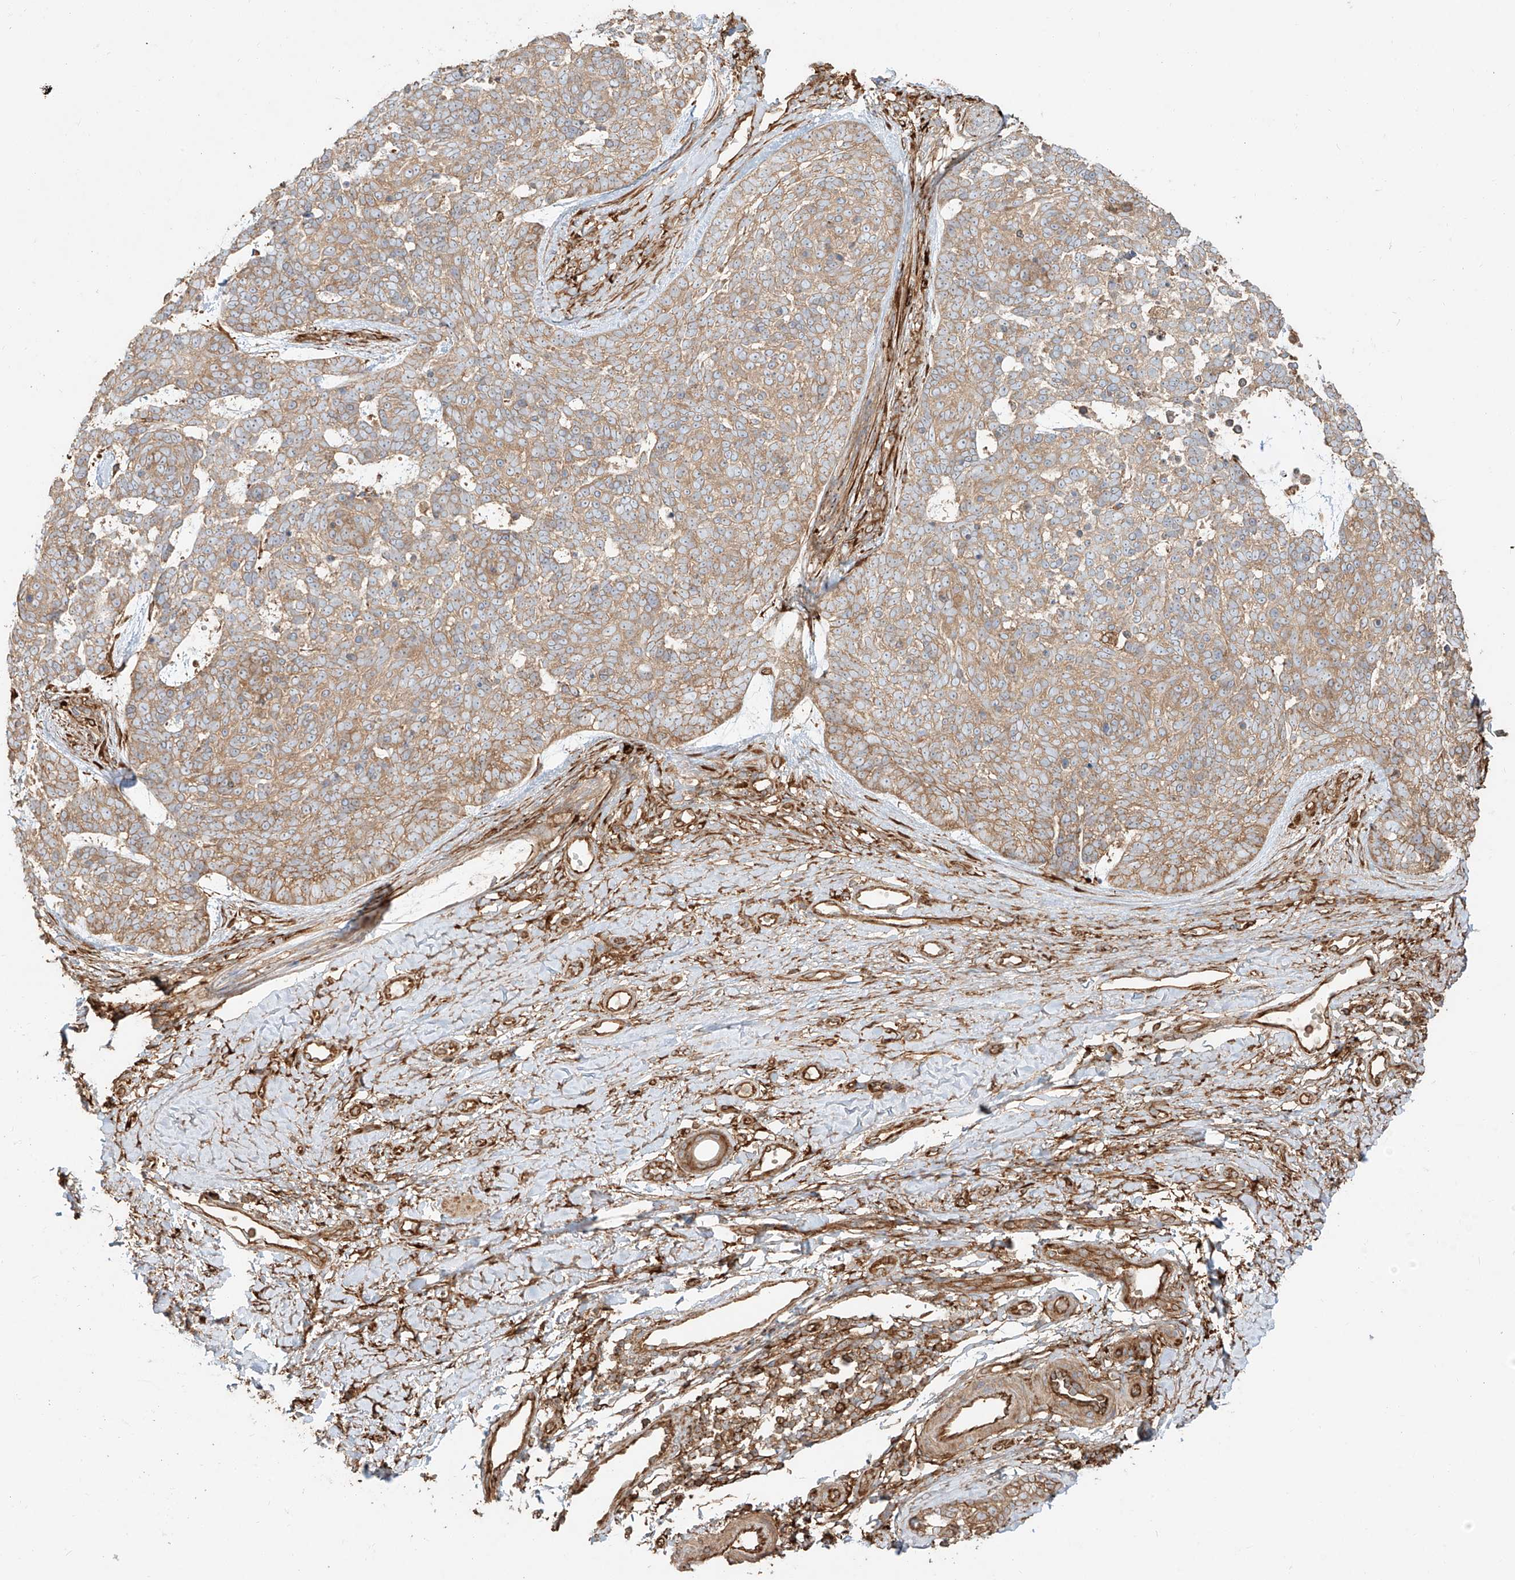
{"staining": {"intensity": "moderate", "quantity": ">75%", "location": "cytoplasmic/membranous"}, "tissue": "skin cancer", "cell_type": "Tumor cells", "image_type": "cancer", "snomed": [{"axis": "morphology", "description": "Basal cell carcinoma"}, {"axis": "topography", "description": "Skin"}], "caption": "Approximately >75% of tumor cells in skin cancer (basal cell carcinoma) show moderate cytoplasmic/membranous protein expression as visualized by brown immunohistochemical staining.", "gene": "SNX9", "patient": {"sex": "female", "age": 81}}